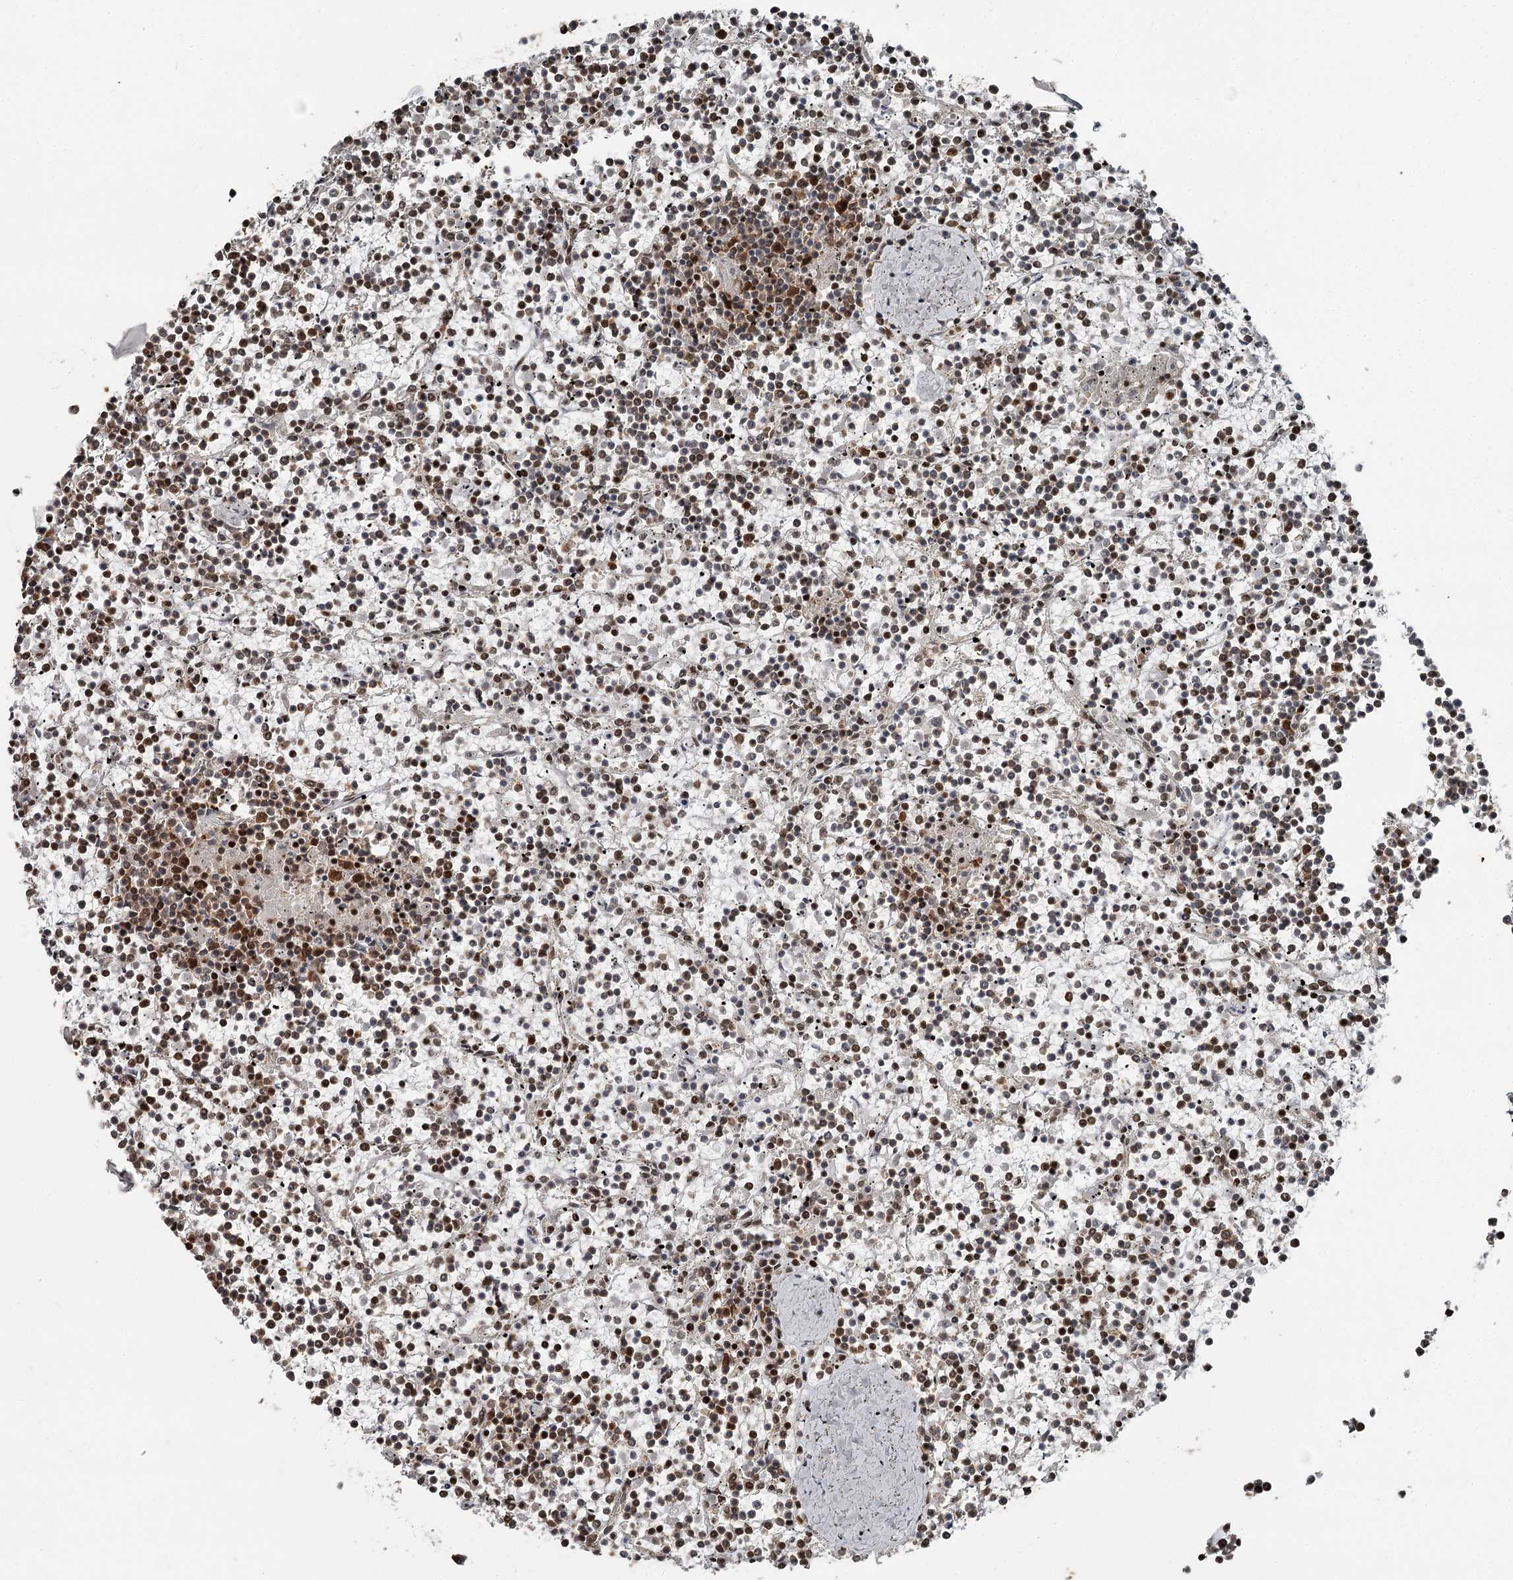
{"staining": {"intensity": "moderate", "quantity": ">75%", "location": "nuclear"}, "tissue": "lymphoma", "cell_type": "Tumor cells", "image_type": "cancer", "snomed": [{"axis": "morphology", "description": "Malignant lymphoma, non-Hodgkin's type, Low grade"}, {"axis": "topography", "description": "Spleen"}], "caption": "Tumor cells reveal medium levels of moderate nuclear staining in about >75% of cells in malignant lymphoma, non-Hodgkin's type (low-grade).", "gene": "RBBP7", "patient": {"sex": "female", "age": 19}}